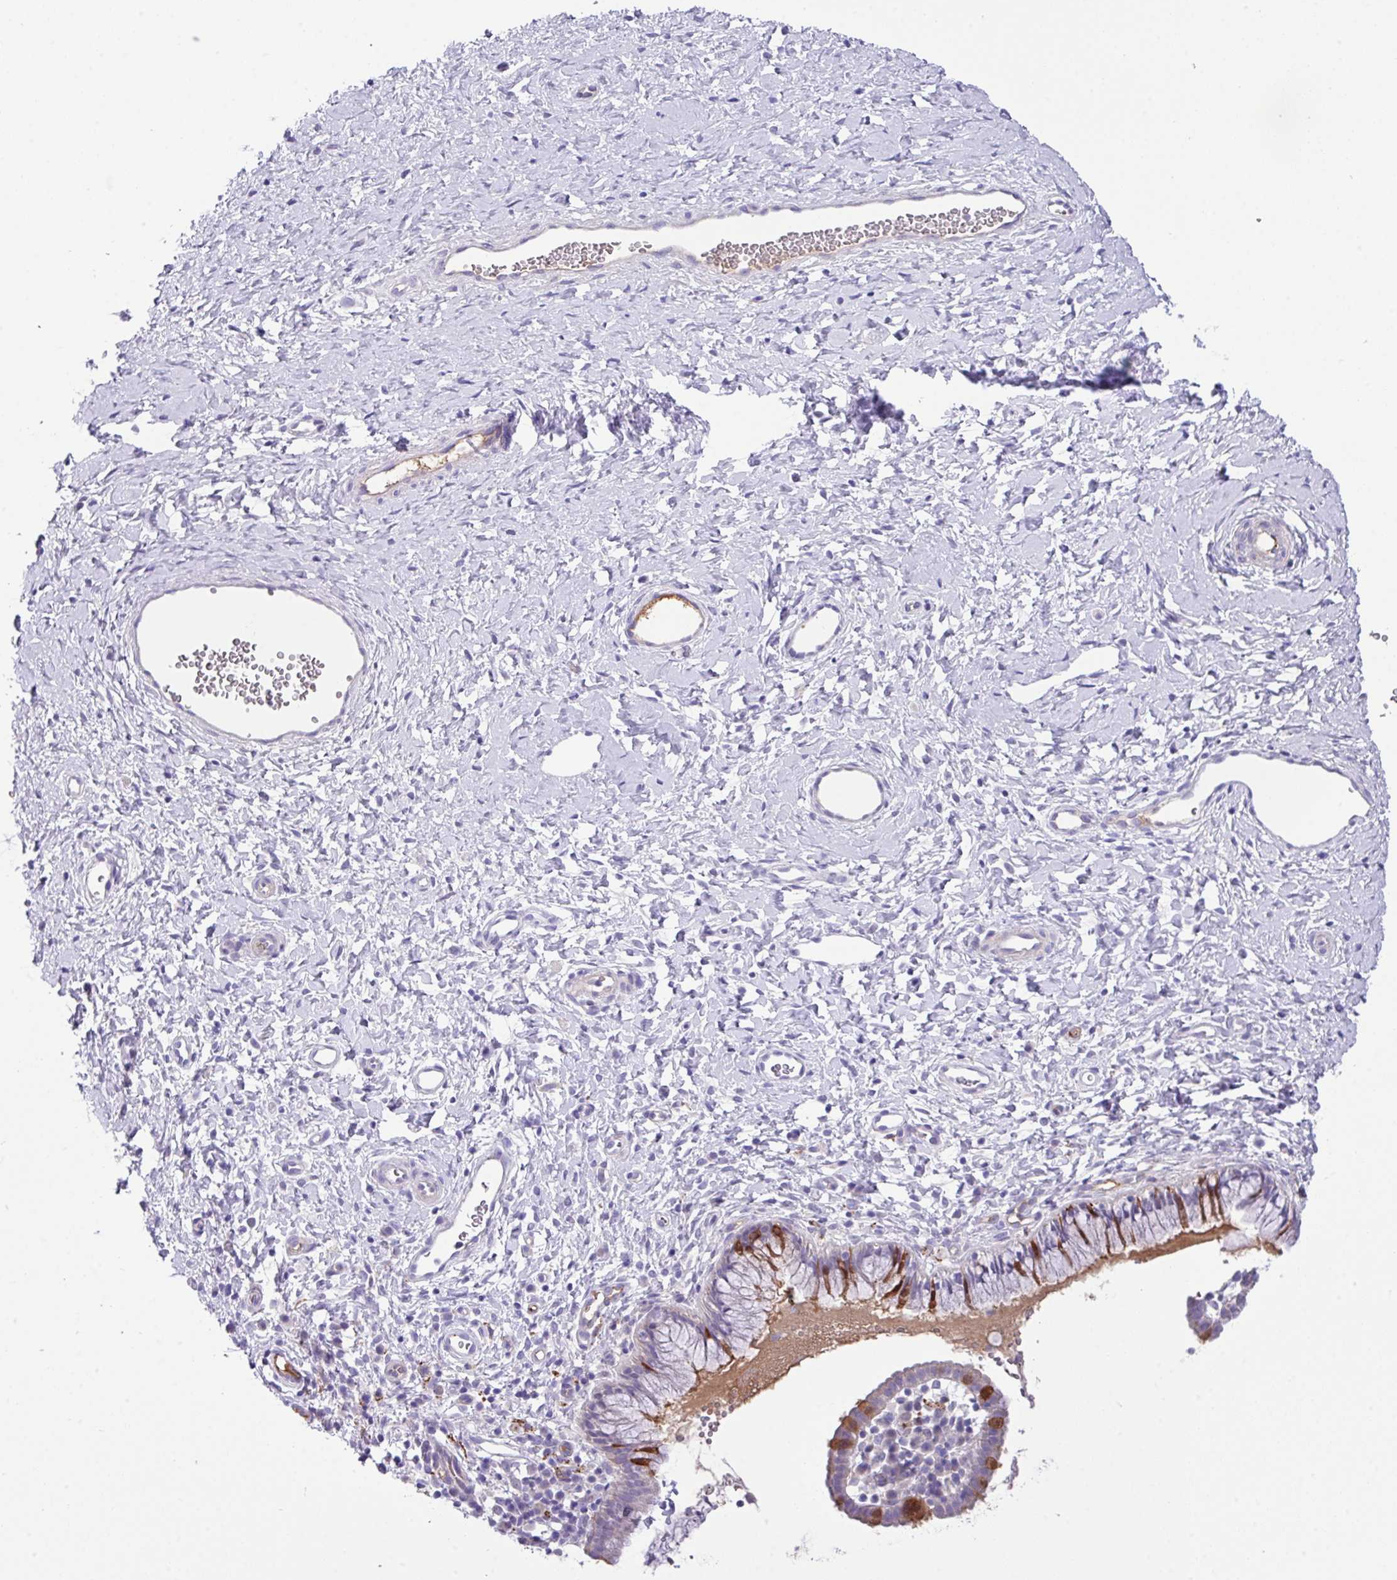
{"staining": {"intensity": "strong", "quantity": "<25%", "location": "cytoplasmic/membranous"}, "tissue": "cervix", "cell_type": "Glandular cells", "image_type": "normal", "snomed": [{"axis": "morphology", "description": "Normal tissue, NOS"}, {"axis": "topography", "description": "Cervix"}], "caption": "Immunohistochemistry staining of normal cervix, which displays medium levels of strong cytoplasmic/membranous expression in approximately <25% of glandular cells indicating strong cytoplasmic/membranous protein expression. The staining was performed using DAB (brown) for protein detection and nuclei were counterstained in hematoxylin (blue).", "gene": "DNAL1", "patient": {"sex": "female", "age": 36}}